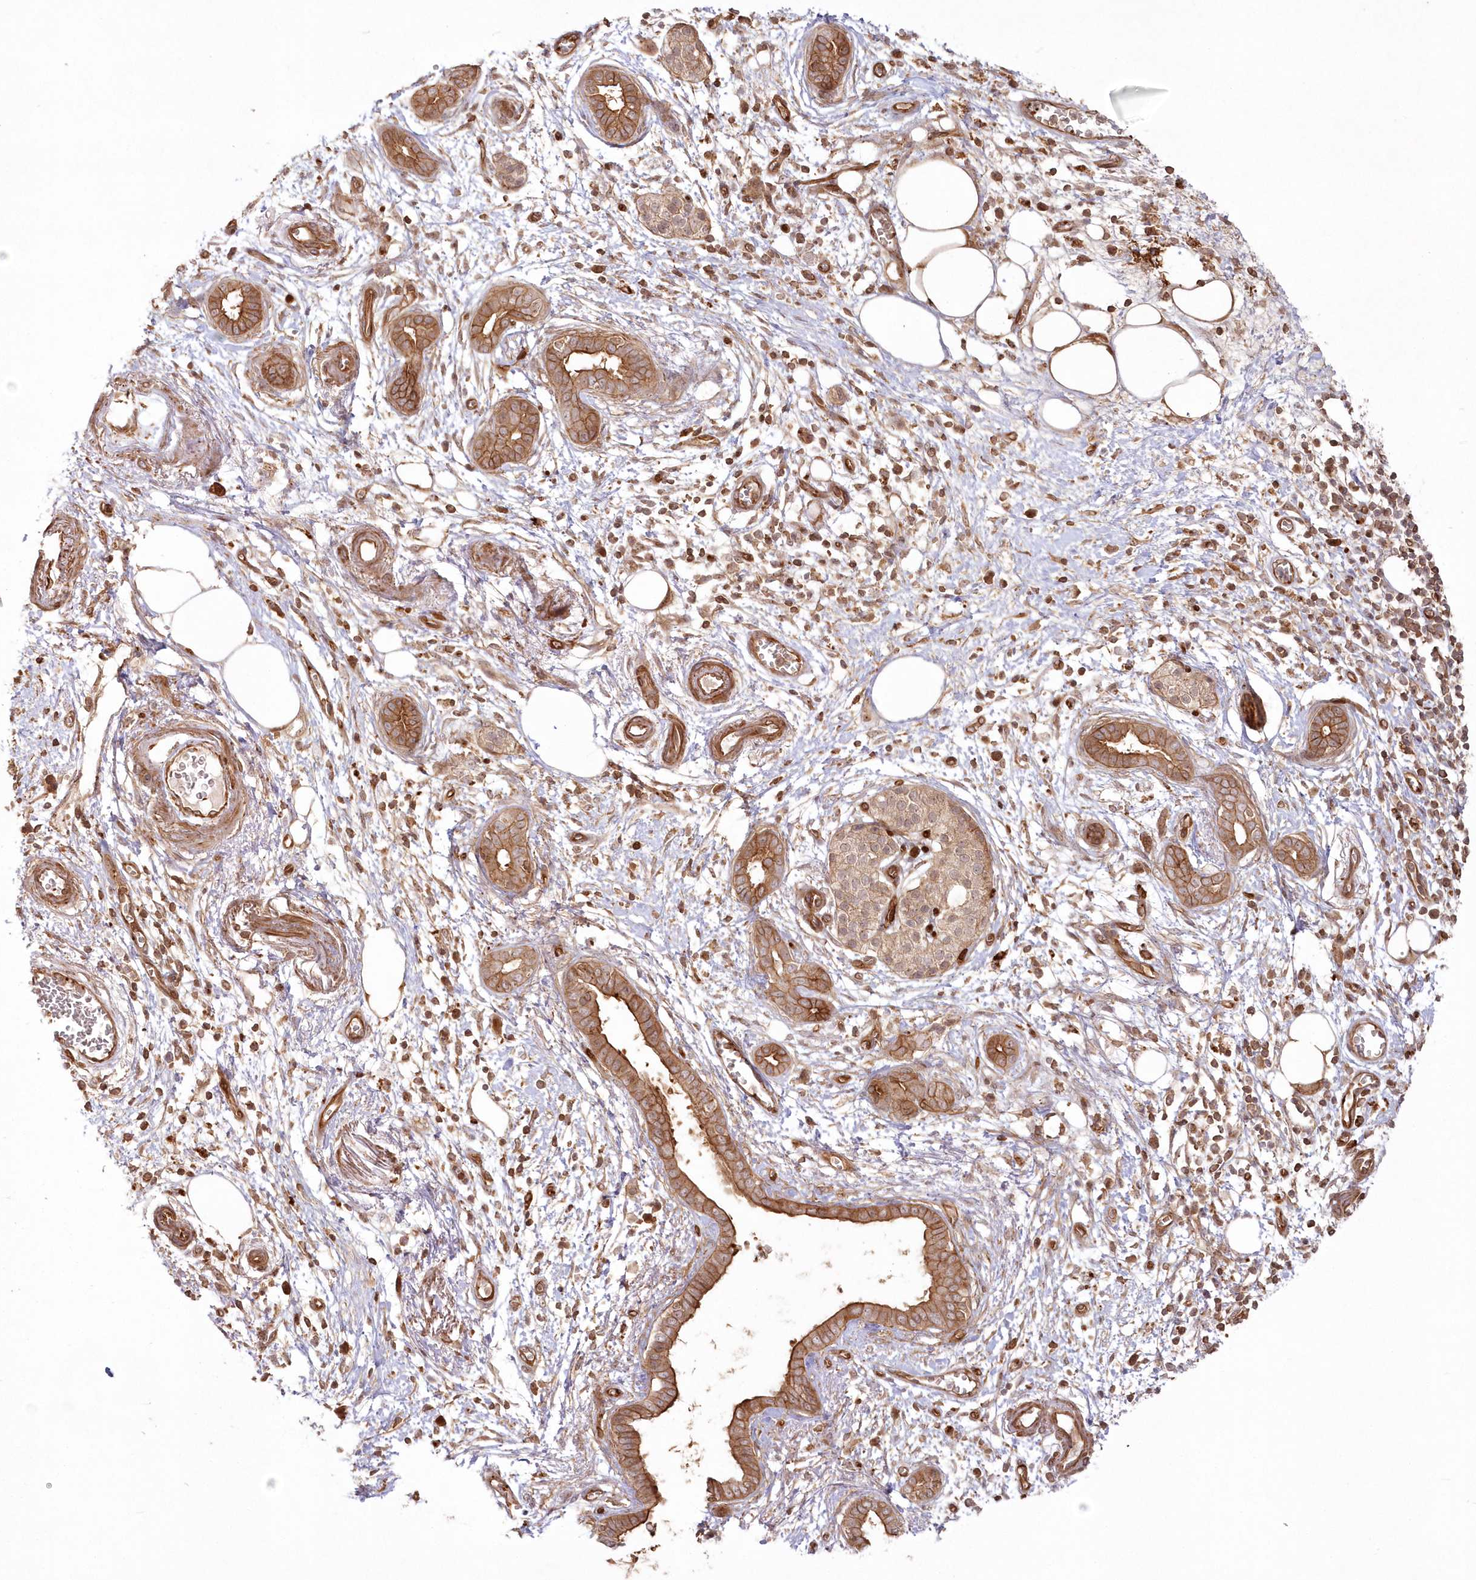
{"staining": {"intensity": "moderate", "quantity": ">75%", "location": "cytoplasmic/membranous"}, "tissue": "pancreatic cancer", "cell_type": "Tumor cells", "image_type": "cancer", "snomed": [{"axis": "morphology", "description": "Adenocarcinoma, NOS"}, {"axis": "topography", "description": "Pancreas"}], "caption": "Protein staining of pancreatic cancer (adenocarcinoma) tissue displays moderate cytoplasmic/membranous expression in approximately >75% of tumor cells.", "gene": "RGCC", "patient": {"sex": "male", "age": 78}}